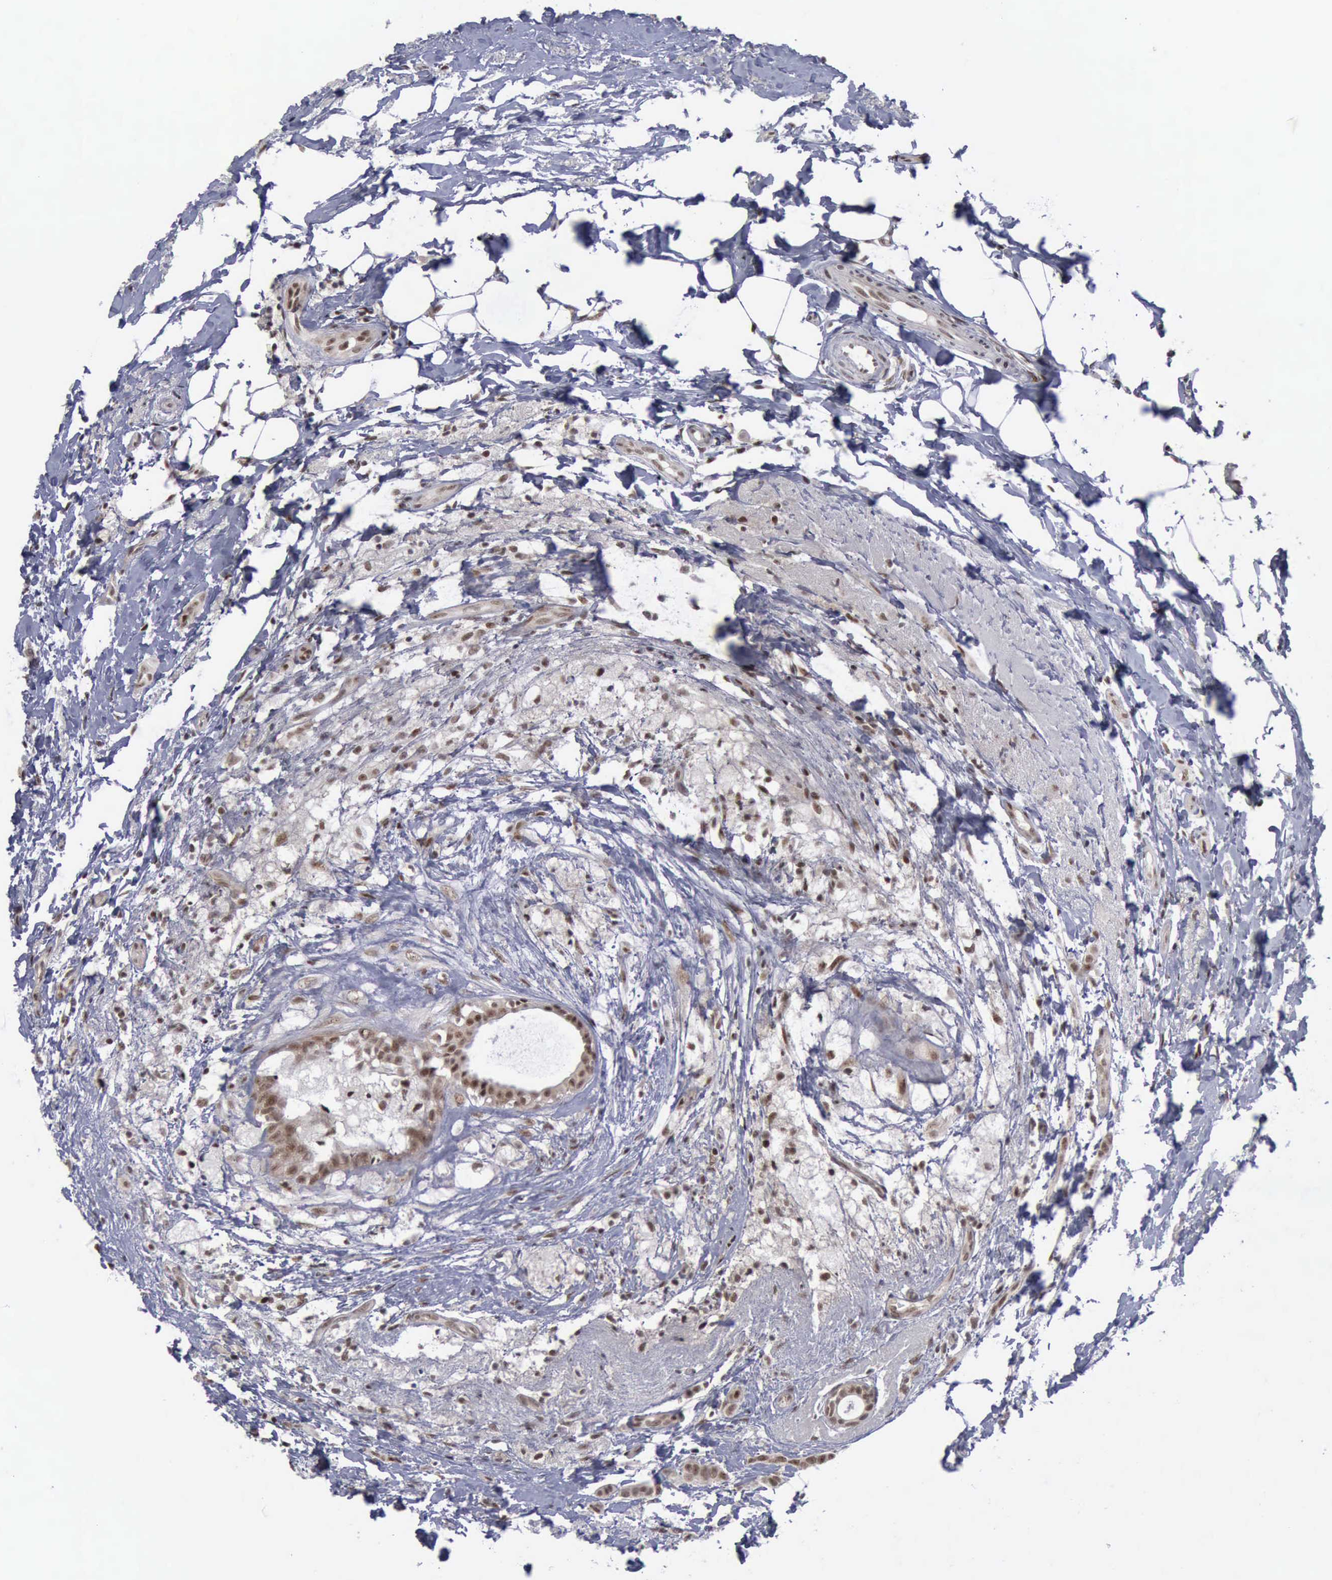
{"staining": {"intensity": "moderate", "quantity": ">75%", "location": "cytoplasmic/membranous,nuclear"}, "tissue": "breast cancer", "cell_type": "Tumor cells", "image_type": "cancer", "snomed": [{"axis": "morphology", "description": "Duct carcinoma"}, {"axis": "topography", "description": "Breast"}], "caption": "The histopathology image displays immunohistochemical staining of invasive ductal carcinoma (breast). There is moderate cytoplasmic/membranous and nuclear positivity is identified in about >75% of tumor cells.", "gene": "ATM", "patient": {"sex": "female", "age": 54}}